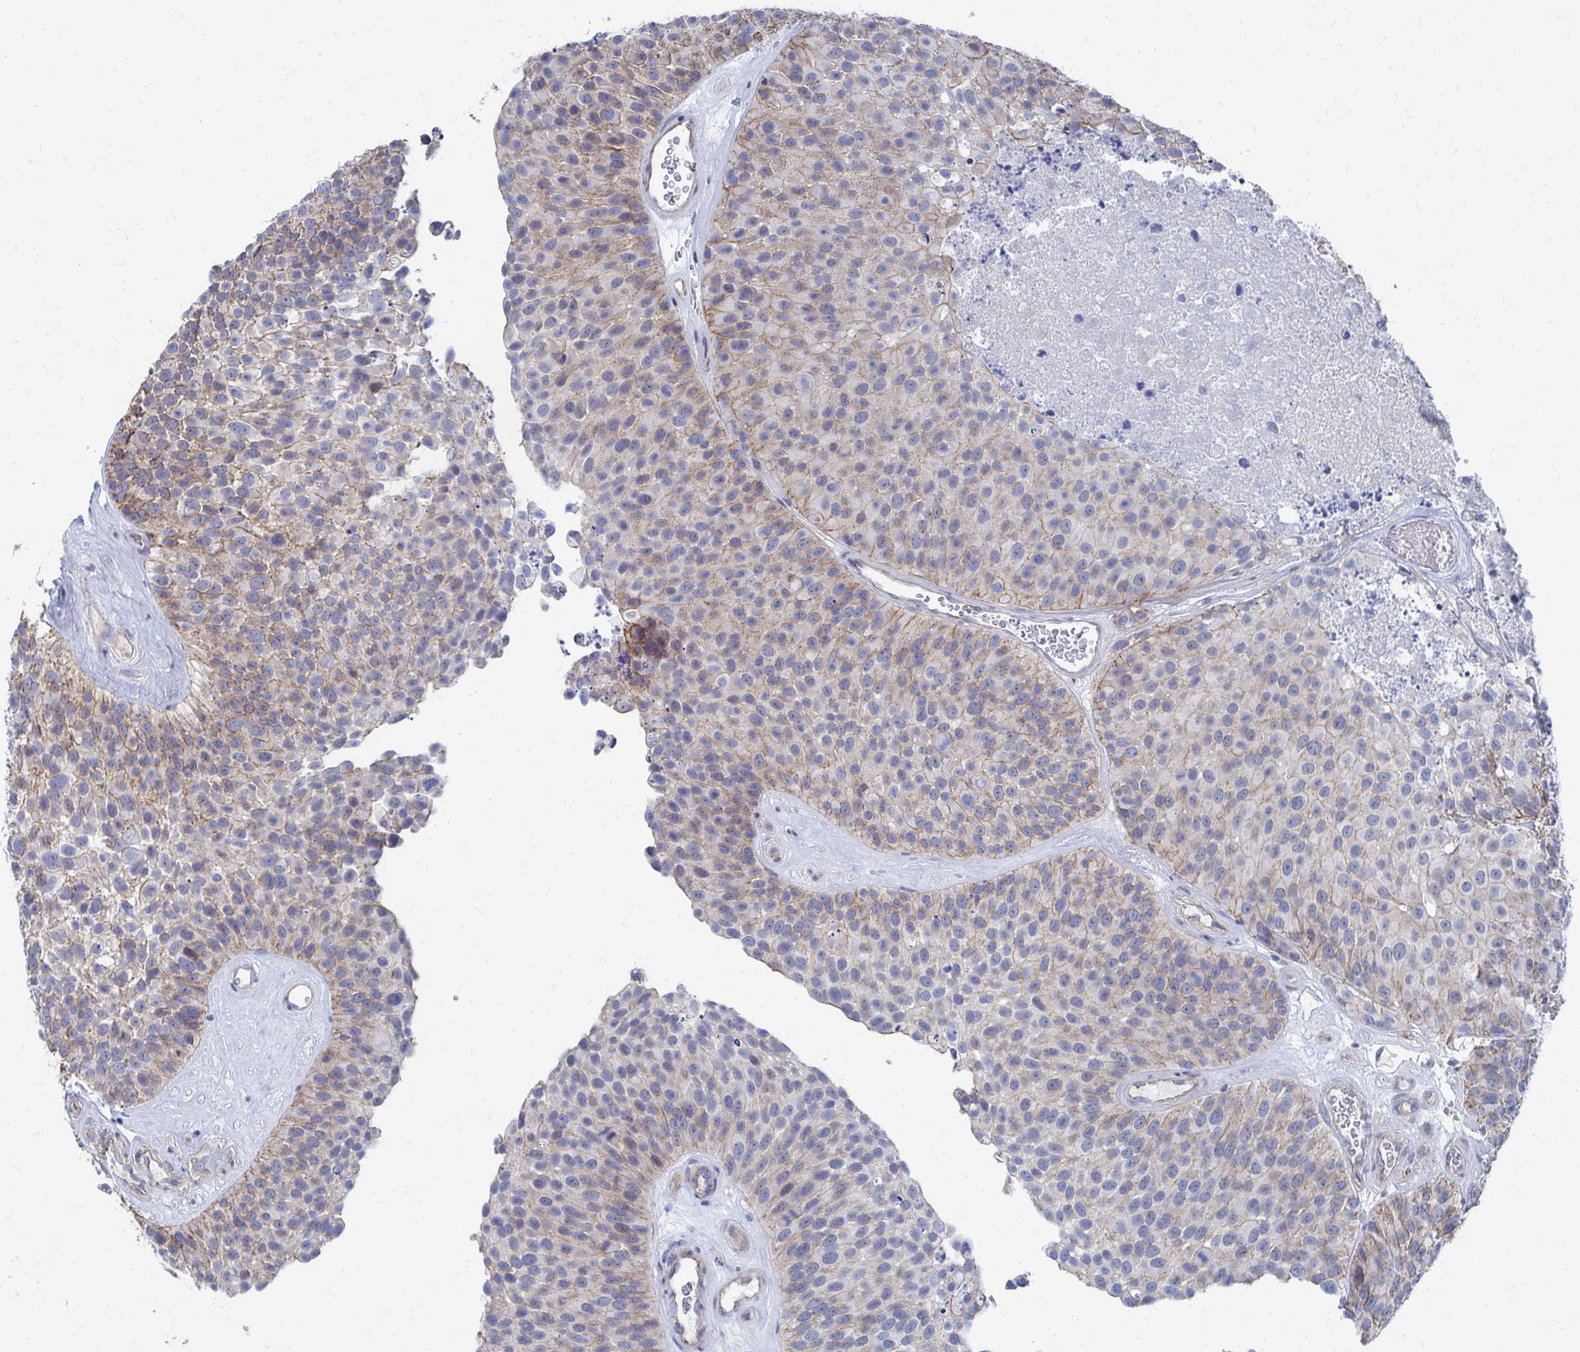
{"staining": {"intensity": "weak", "quantity": "25%-75%", "location": "cytoplasmic/membranous"}, "tissue": "urothelial cancer", "cell_type": "Tumor cells", "image_type": "cancer", "snomed": [{"axis": "morphology", "description": "Urothelial carcinoma, Low grade"}, {"axis": "topography", "description": "Urinary bladder"}], "caption": "Human urothelial cancer stained for a protein (brown) exhibits weak cytoplasmic/membranous positive staining in approximately 25%-75% of tumor cells.", "gene": "PLEKHG7", "patient": {"sex": "male", "age": 76}}